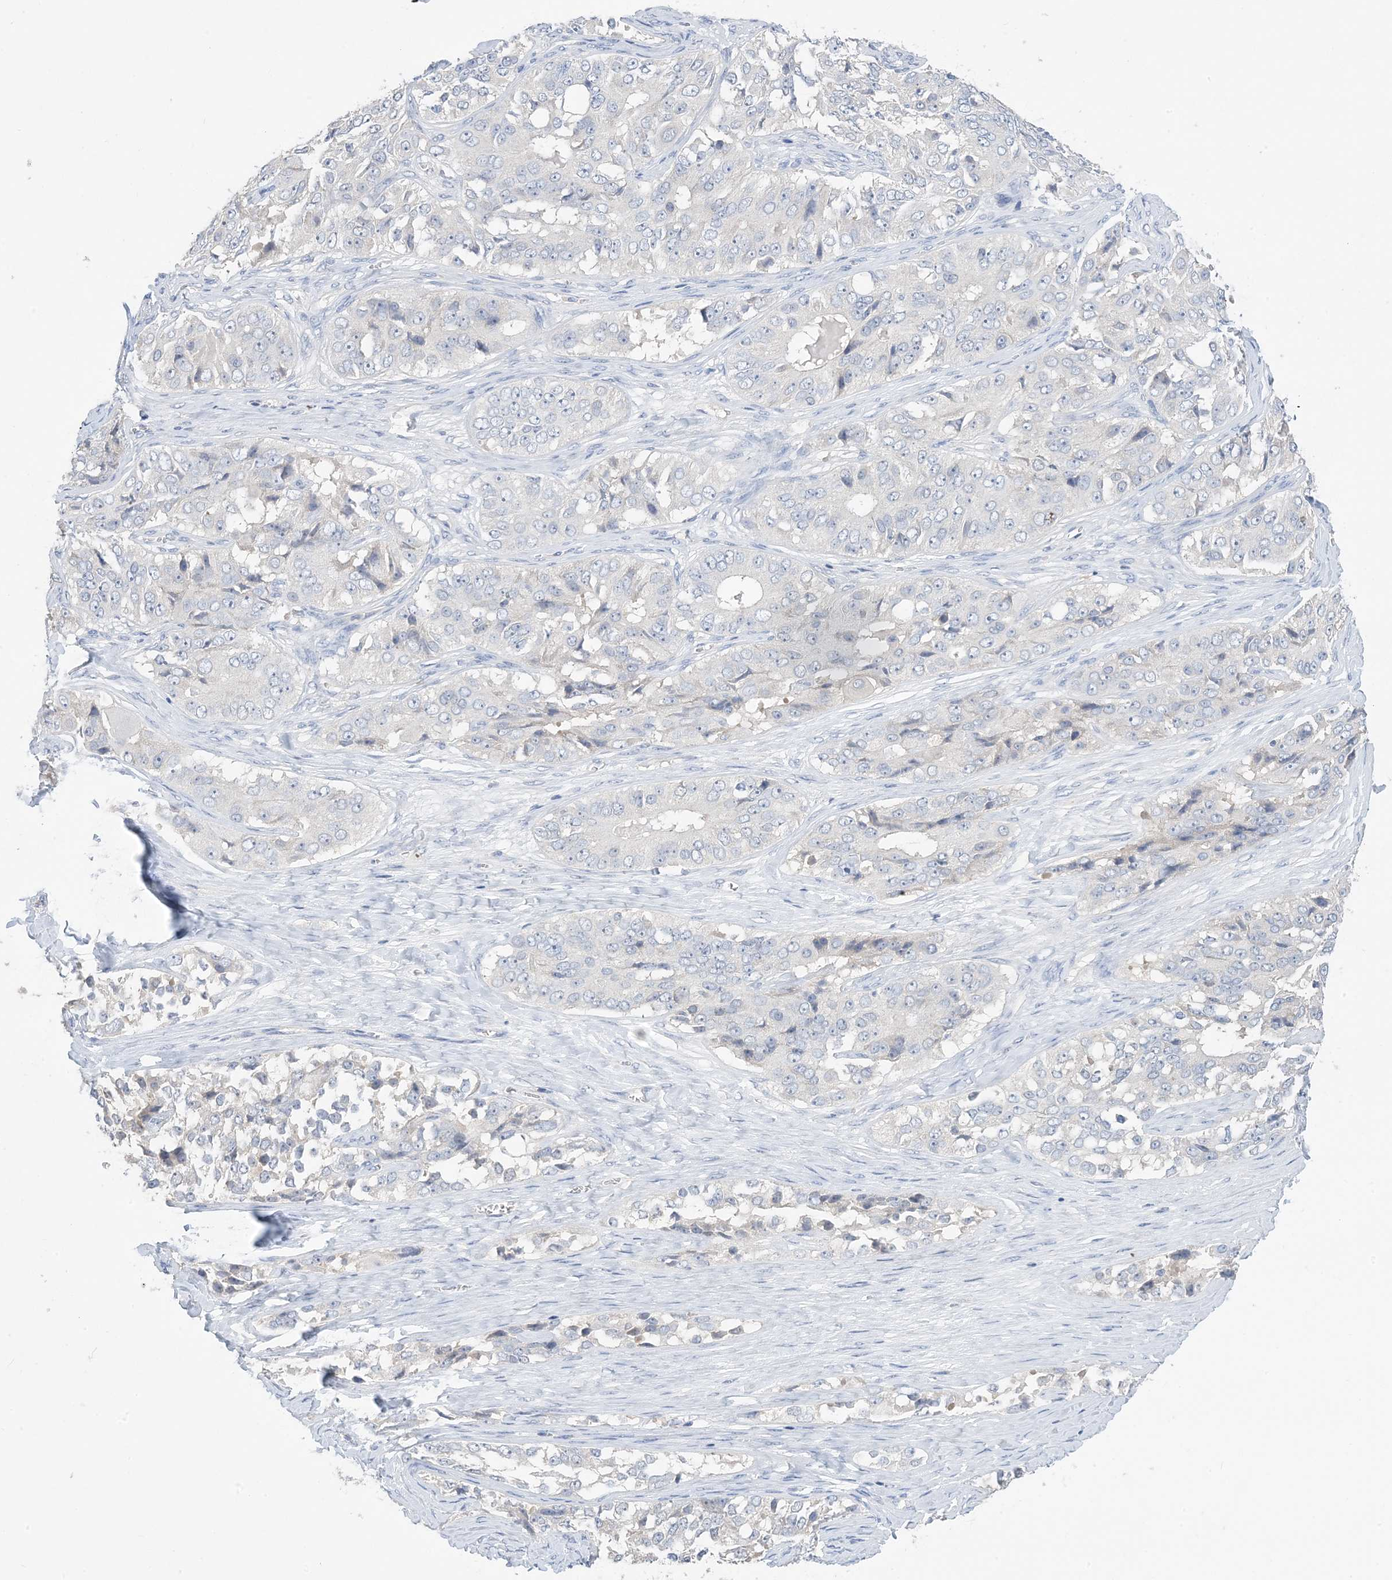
{"staining": {"intensity": "negative", "quantity": "none", "location": "none"}, "tissue": "ovarian cancer", "cell_type": "Tumor cells", "image_type": "cancer", "snomed": [{"axis": "morphology", "description": "Carcinoma, endometroid"}, {"axis": "topography", "description": "Ovary"}], "caption": "Endometroid carcinoma (ovarian) stained for a protein using IHC reveals no positivity tumor cells.", "gene": "KPRP", "patient": {"sex": "female", "age": 51}}